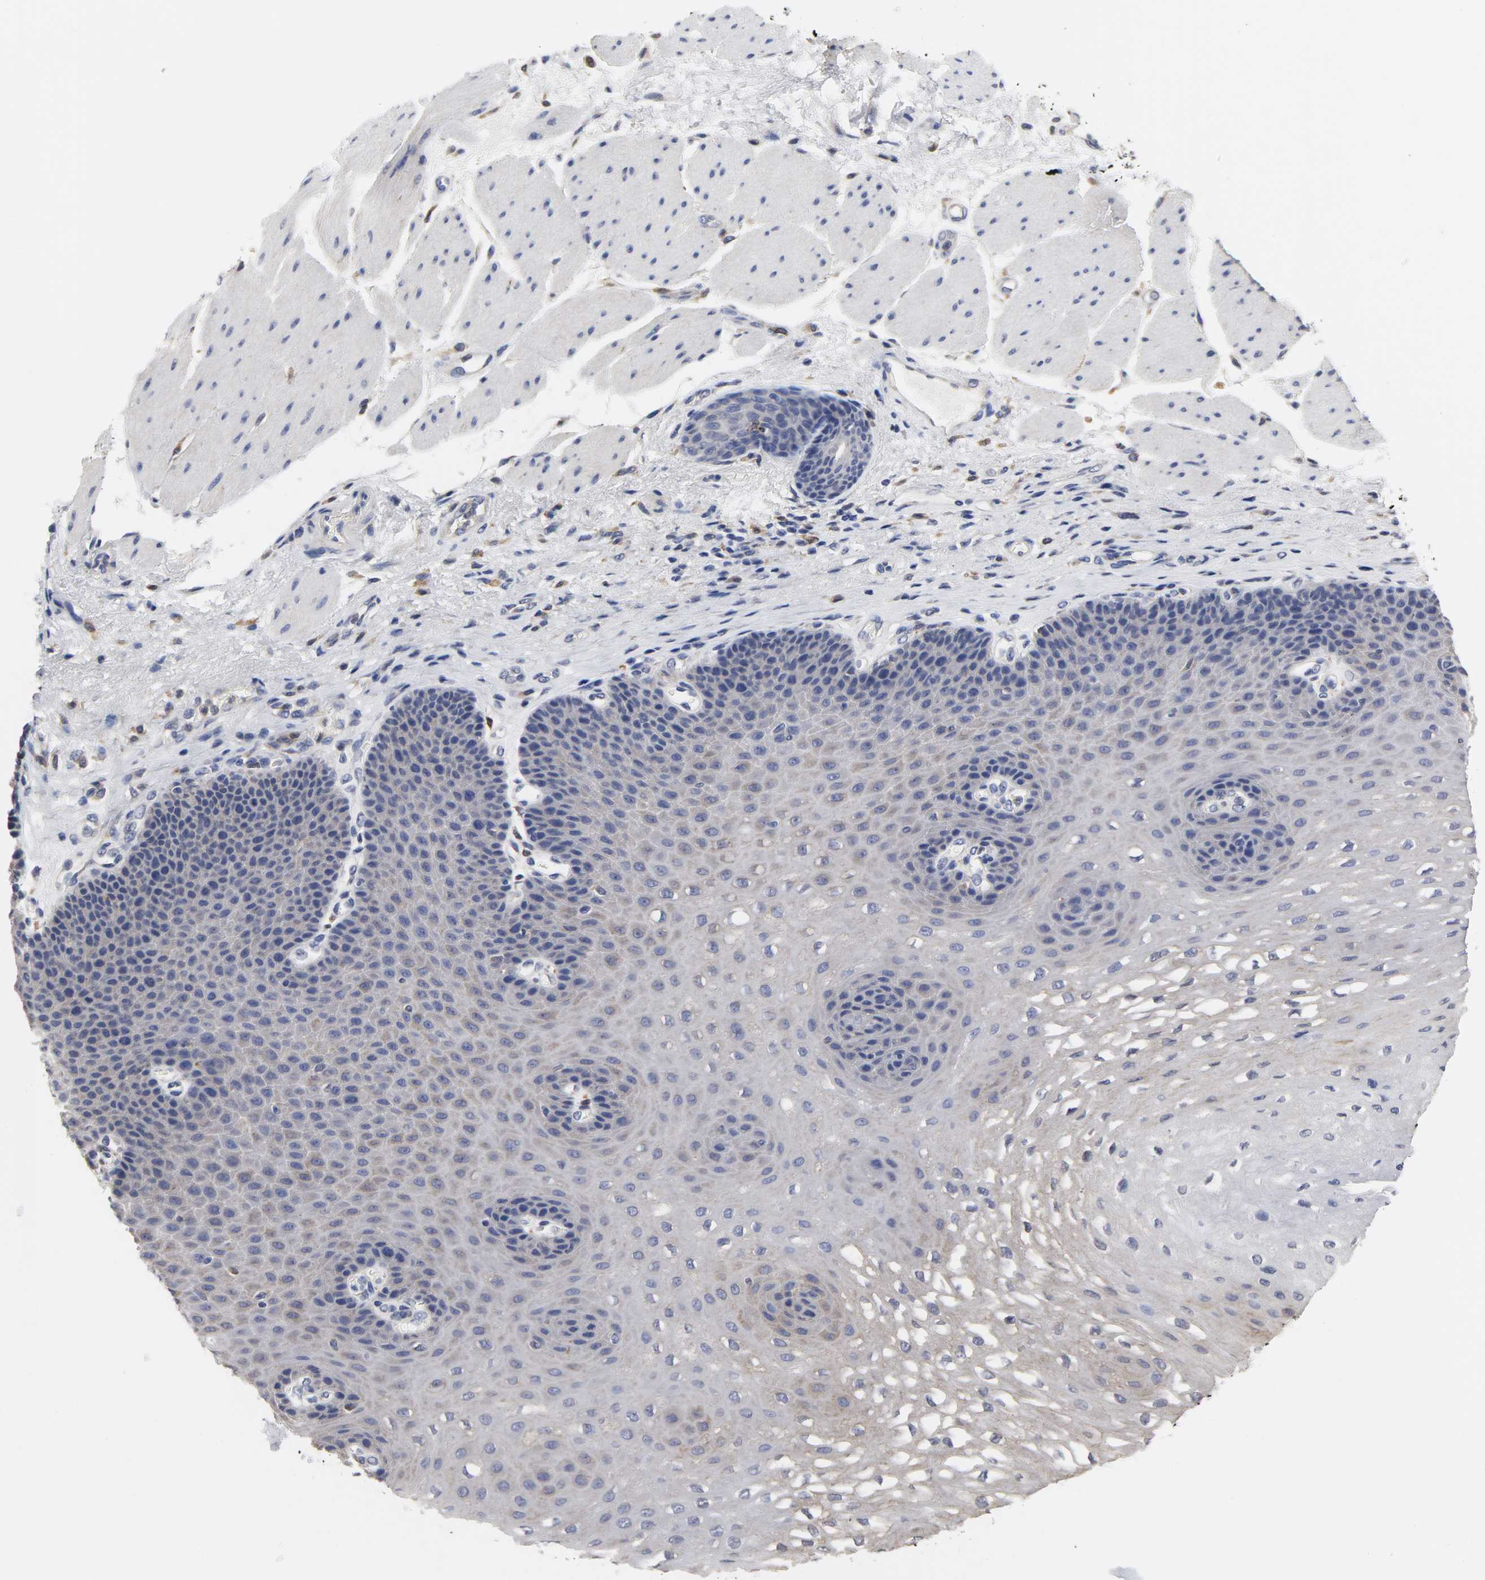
{"staining": {"intensity": "weak", "quantity": "<25%", "location": "cytoplasmic/membranous"}, "tissue": "esophagus", "cell_type": "Squamous epithelial cells", "image_type": "normal", "snomed": [{"axis": "morphology", "description": "Normal tissue, NOS"}, {"axis": "topography", "description": "Esophagus"}], "caption": "Micrograph shows no significant protein staining in squamous epithelial cells of benign esophagus.", "gene": "HCK", "patient": {"sex": "female", "age": 72}}